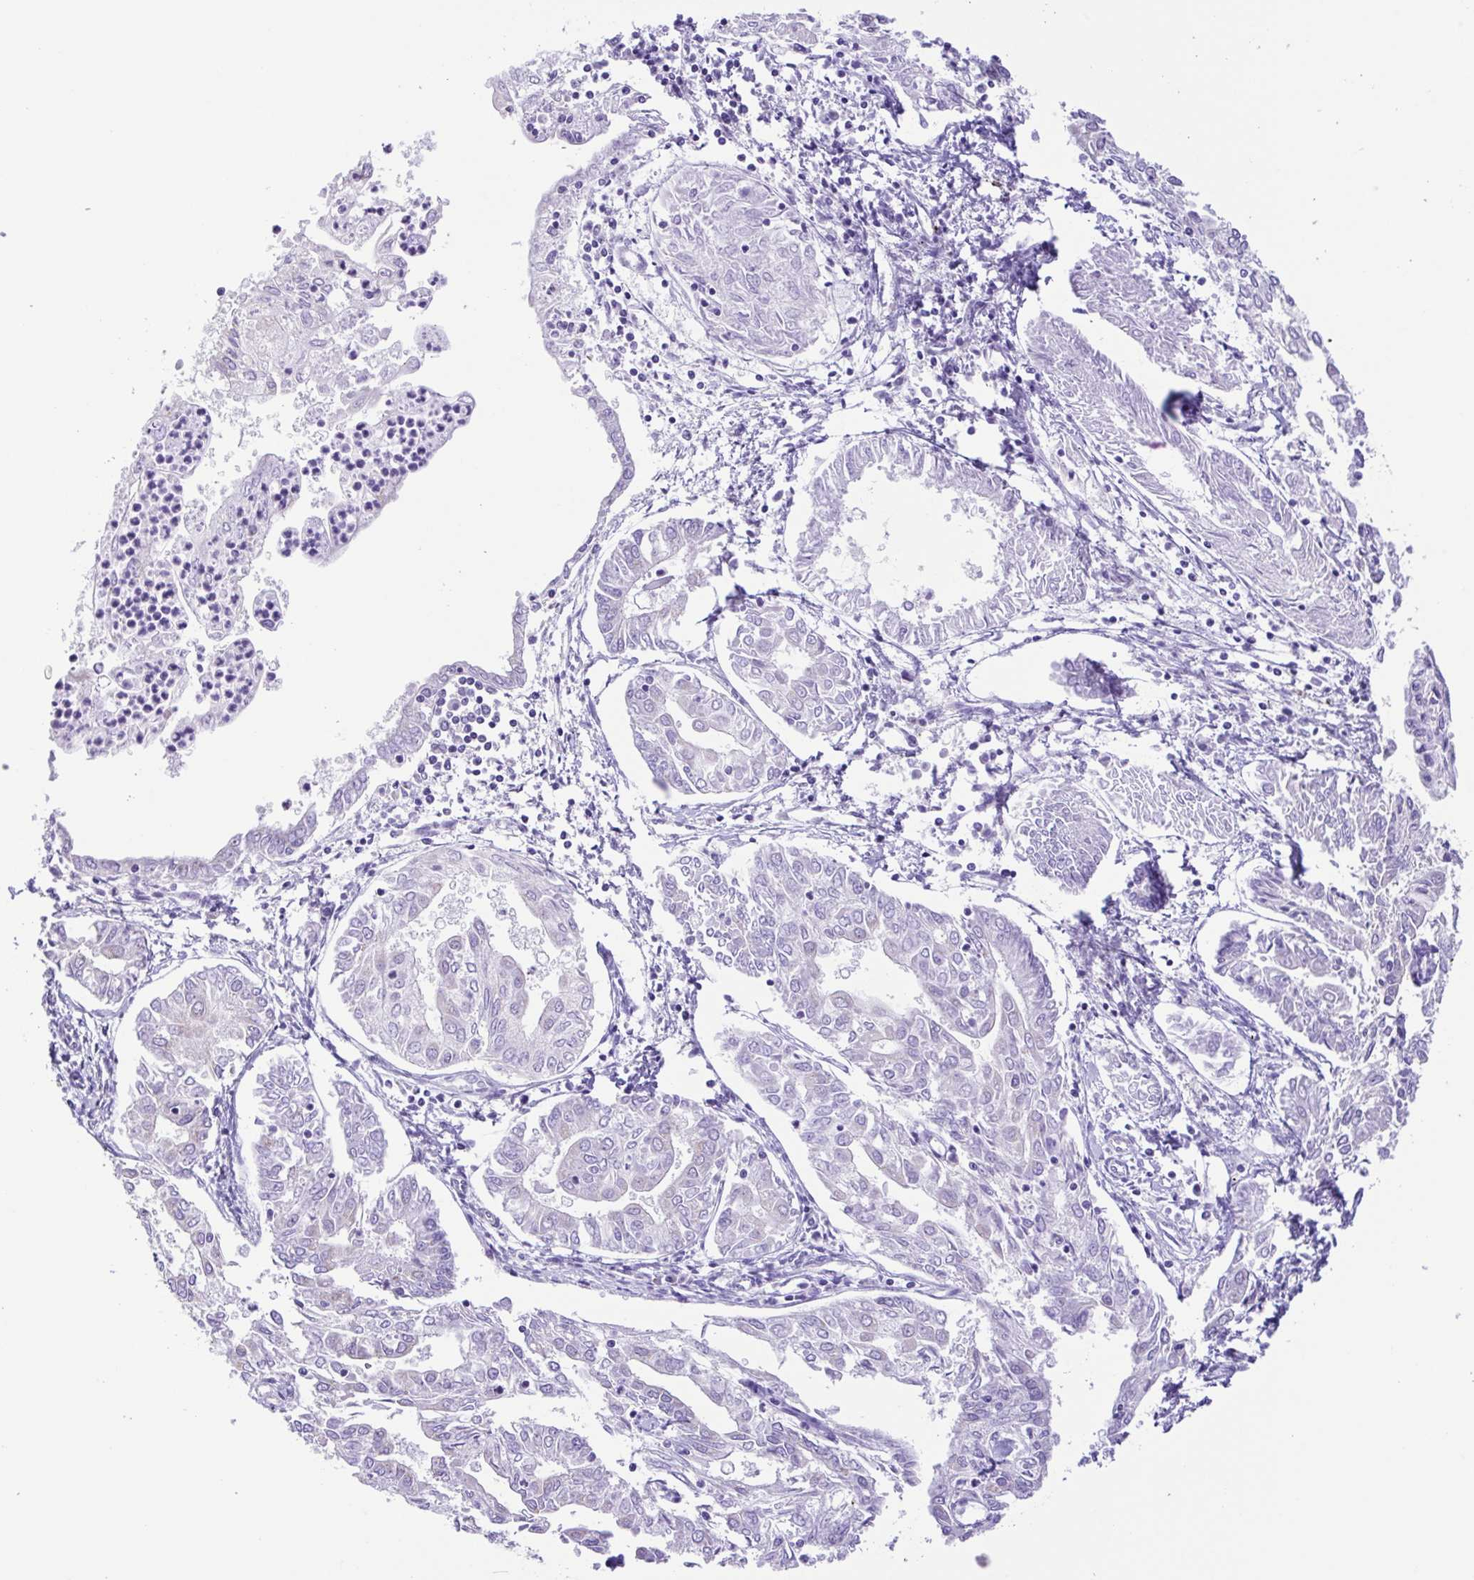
{"staining": {"intensity": "negative", "quantity": "none", "location": "none"}, "tissue": "endometrial cancer", "cell_type": "Tumor cells", "image_type": "cancer", "snomed": [{"axis": "morphology", "description": "Adenocarcinoma, NOS"}, {"axis": "topography", "description": "Endometrium"}], "caption": "DAB (3,3'-diaminobenzidine) immunohistochemical staining of human endometrial cancer reveals no significant staining in tumor cells.", "gene": "TGM3", "patient": {"sex": "female", "age": 68}}